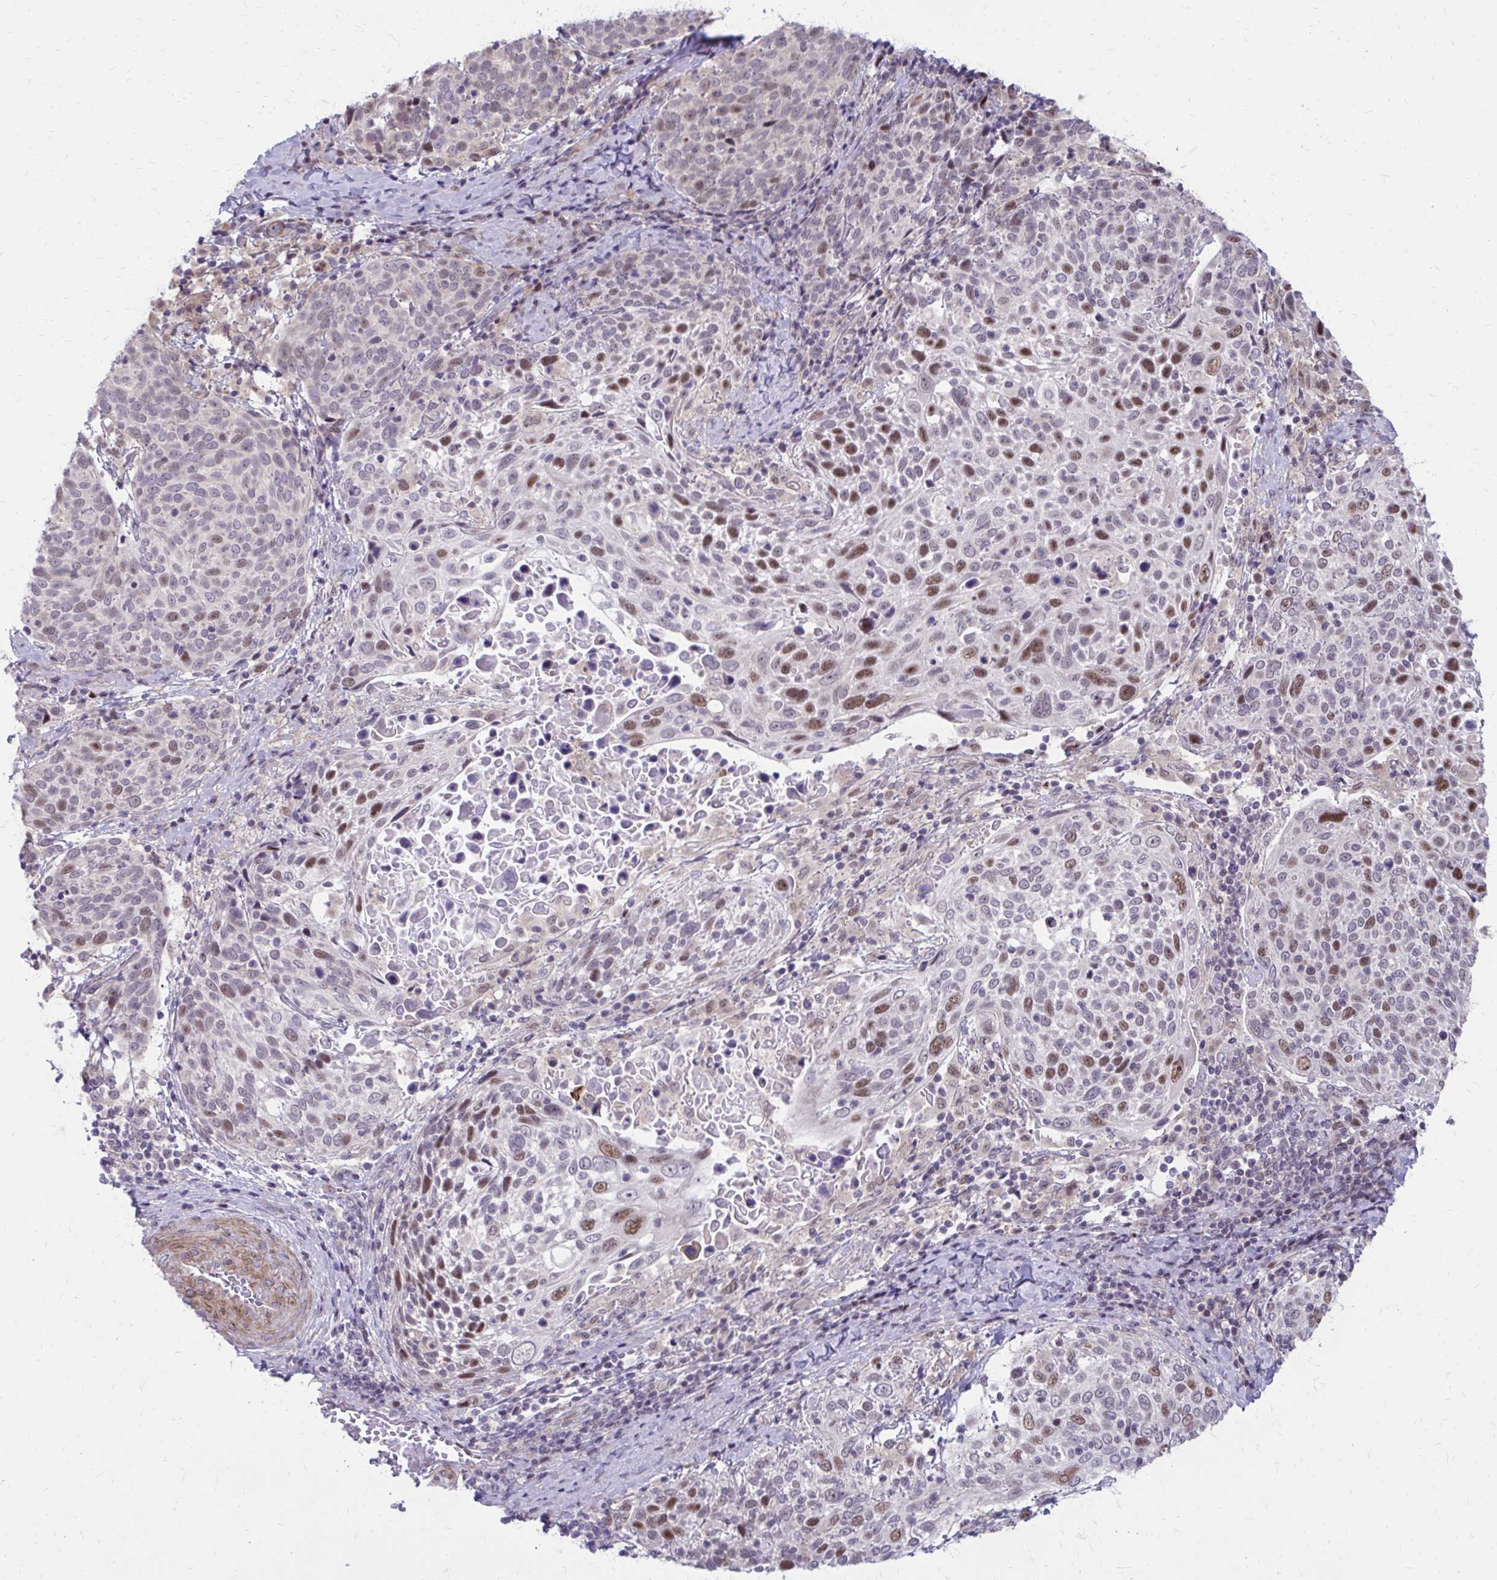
{"staining": {"intensity": "moderate", "quantity": "25%-75%", "location": "nuclear"}, "tissue": "cervical cancer", "cell_type": "Tumor cells", "image_type": "cancer", "snomed": [{"axis": "morphology", "description": "Squamous cell carcinoma, NOS"}, {"axis": "topography", "description": "Cervix"}], "caption": "An image of squamous cell carcinoma (cervical) stained for a protein exhibits moderate nuclear brown staining in tumor cells.", "gene": "ANKRD30B", "patient": {"sex": "female", "age": 61}}